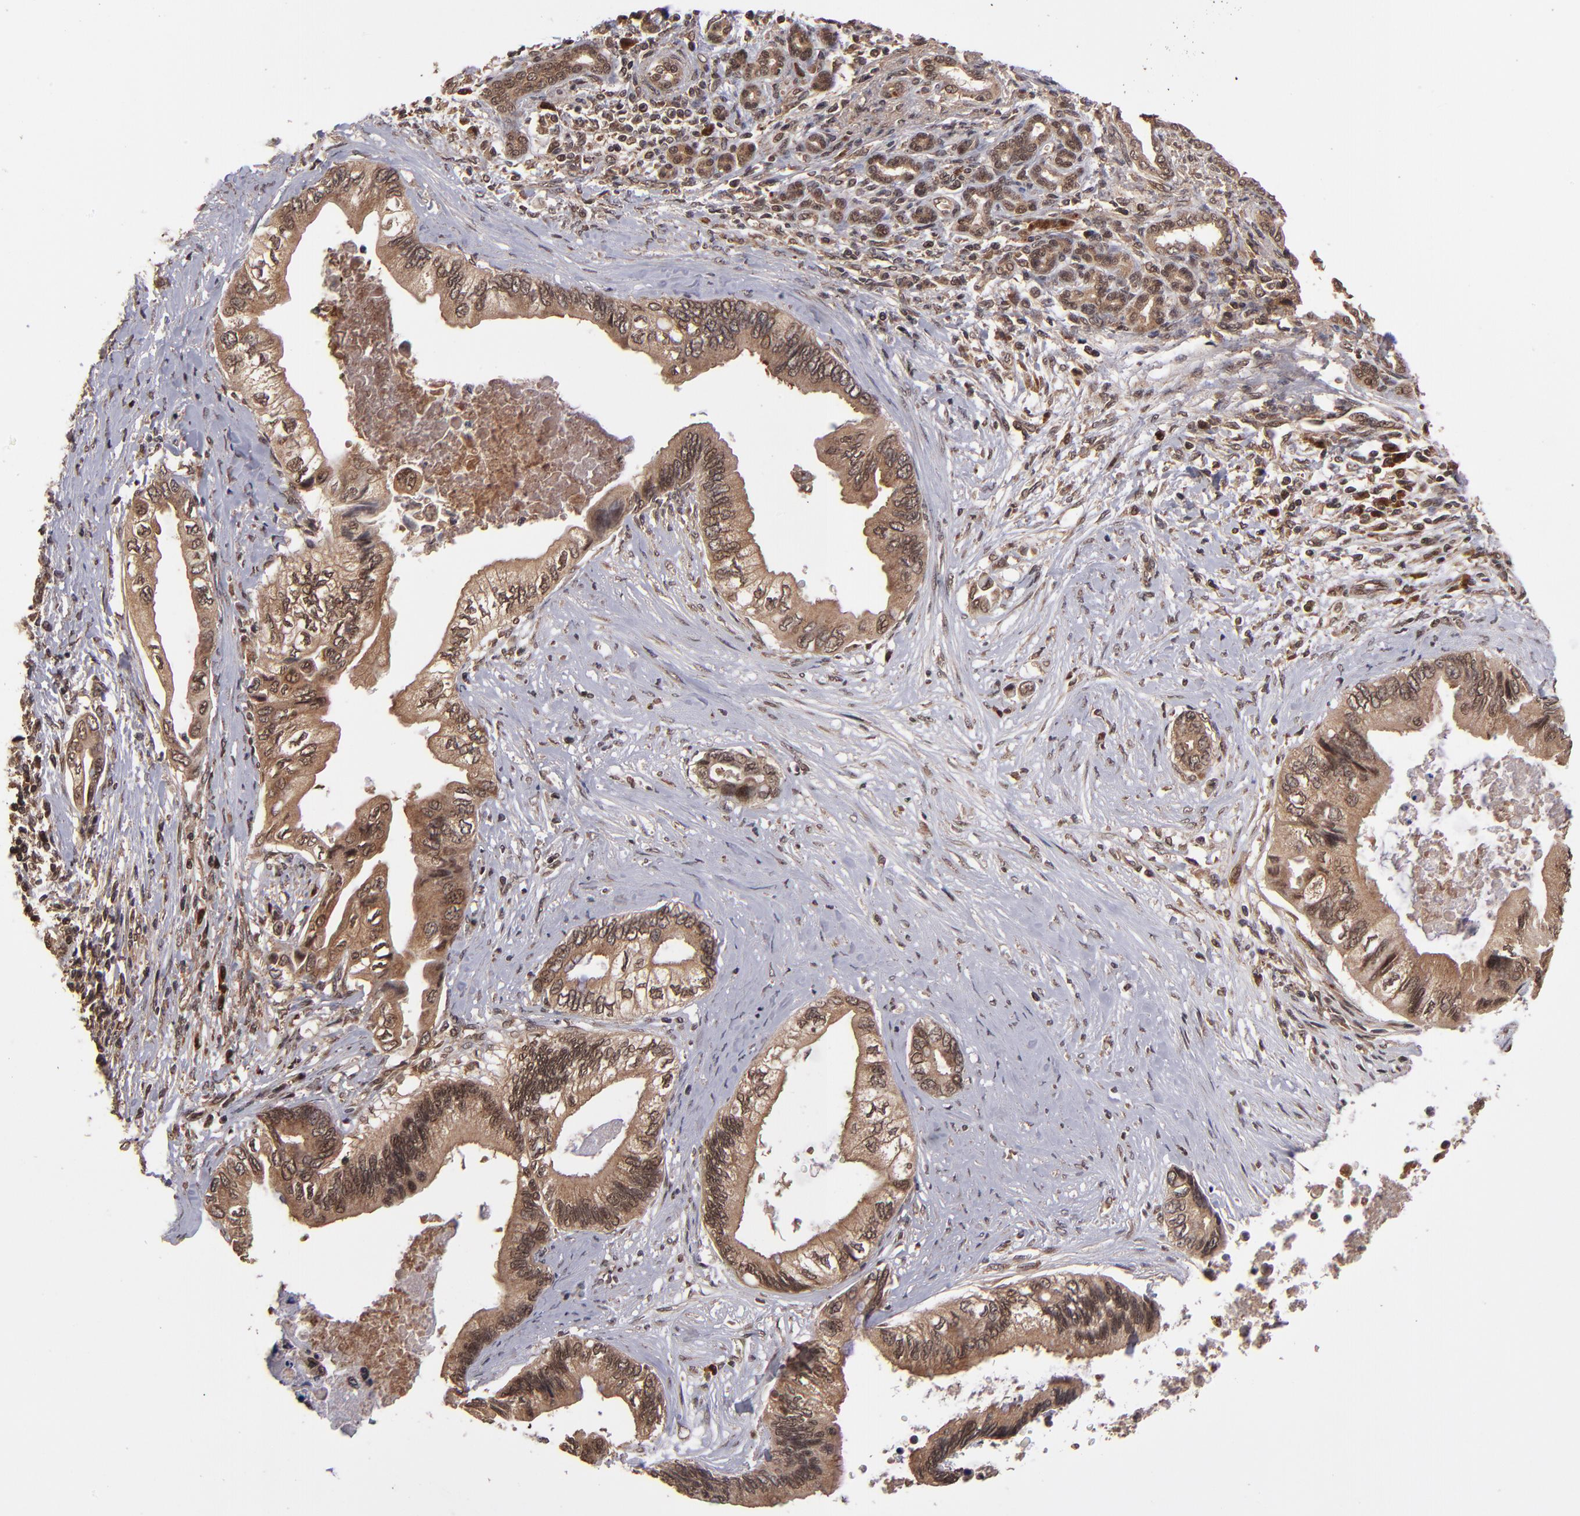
{"staining": {"intensity": "strong", "quantity": ">75%", "location": "cytoplasmic/membranous"}, "tissue": "pancreatic cancer", "cell_type": "Tumor cells", "image_type": "cancer", "snomed": [{"axis": "morphology", "description": "Adenocarcinoma, NOS"}, {"axis": "topography", "description": "Pancreas"}], "caption": "About >75% of tumor cells in pancreatic cancer (adenocarcinoma) reveal strong cytoplasmic/membranous protein positivity as visualized by brown immunohistochemical staining.", "gene": "NFE2L2", "patient": {"sex": "female", "age": 66}}